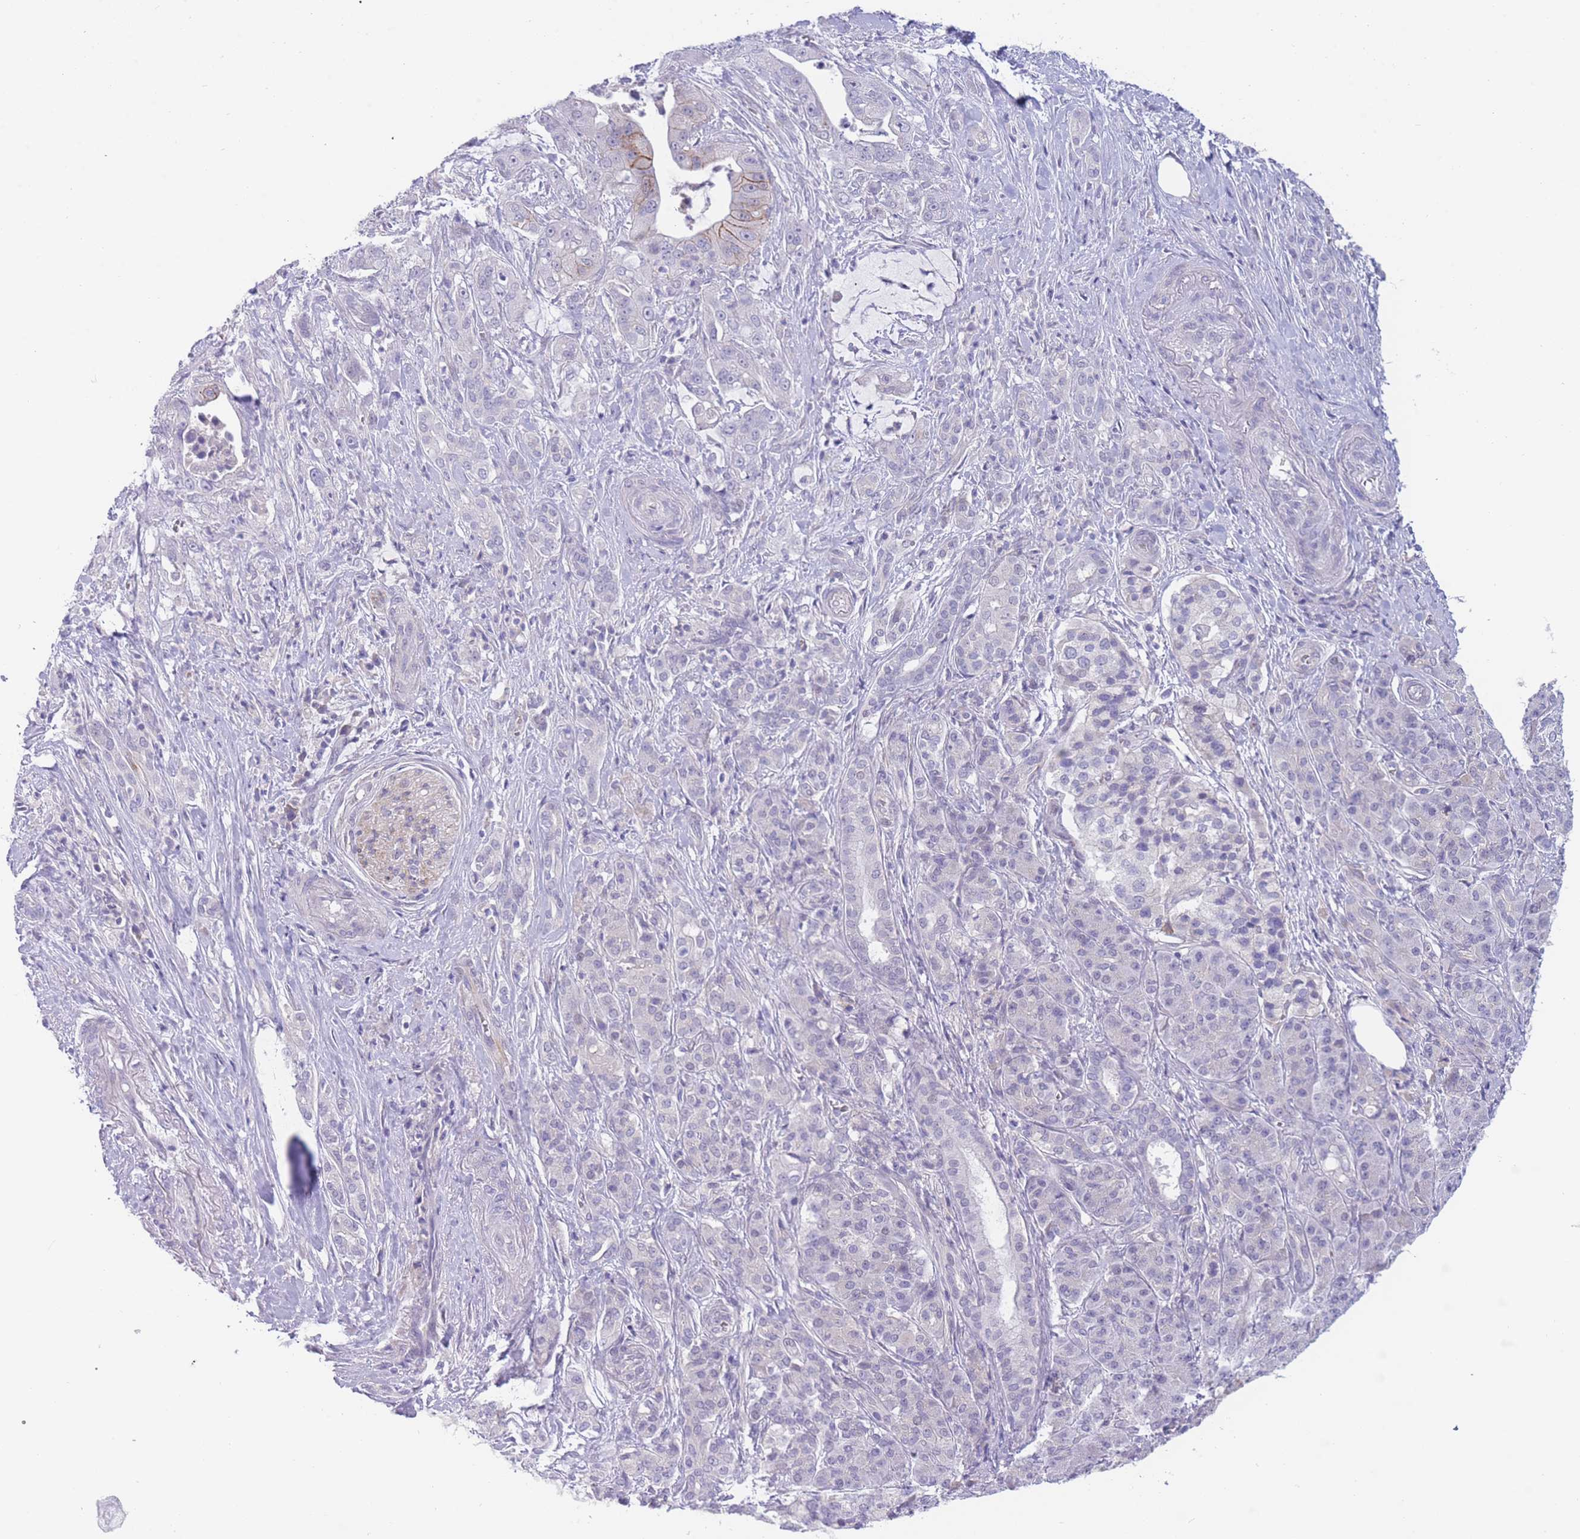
{"staining": {"intensity": "negative", "quantity": "none", "location": "none"}, "tissue": "pancreatic cancer", "cell_type": "Tumor cells", "image_type": "cancer", "snomed": [{"axis": "morphology", "description": "Adenocarcinoma, NOS"}, {"axis": "topography", "description": "Pancreas"}], "caption": "Pancreatic adenocarcinoma stained for a protein using immunohistochemistry demonstrates no expression tumor cells.", "gene": "PRR23B", "patient": {"sex": "male", "age": 57}}